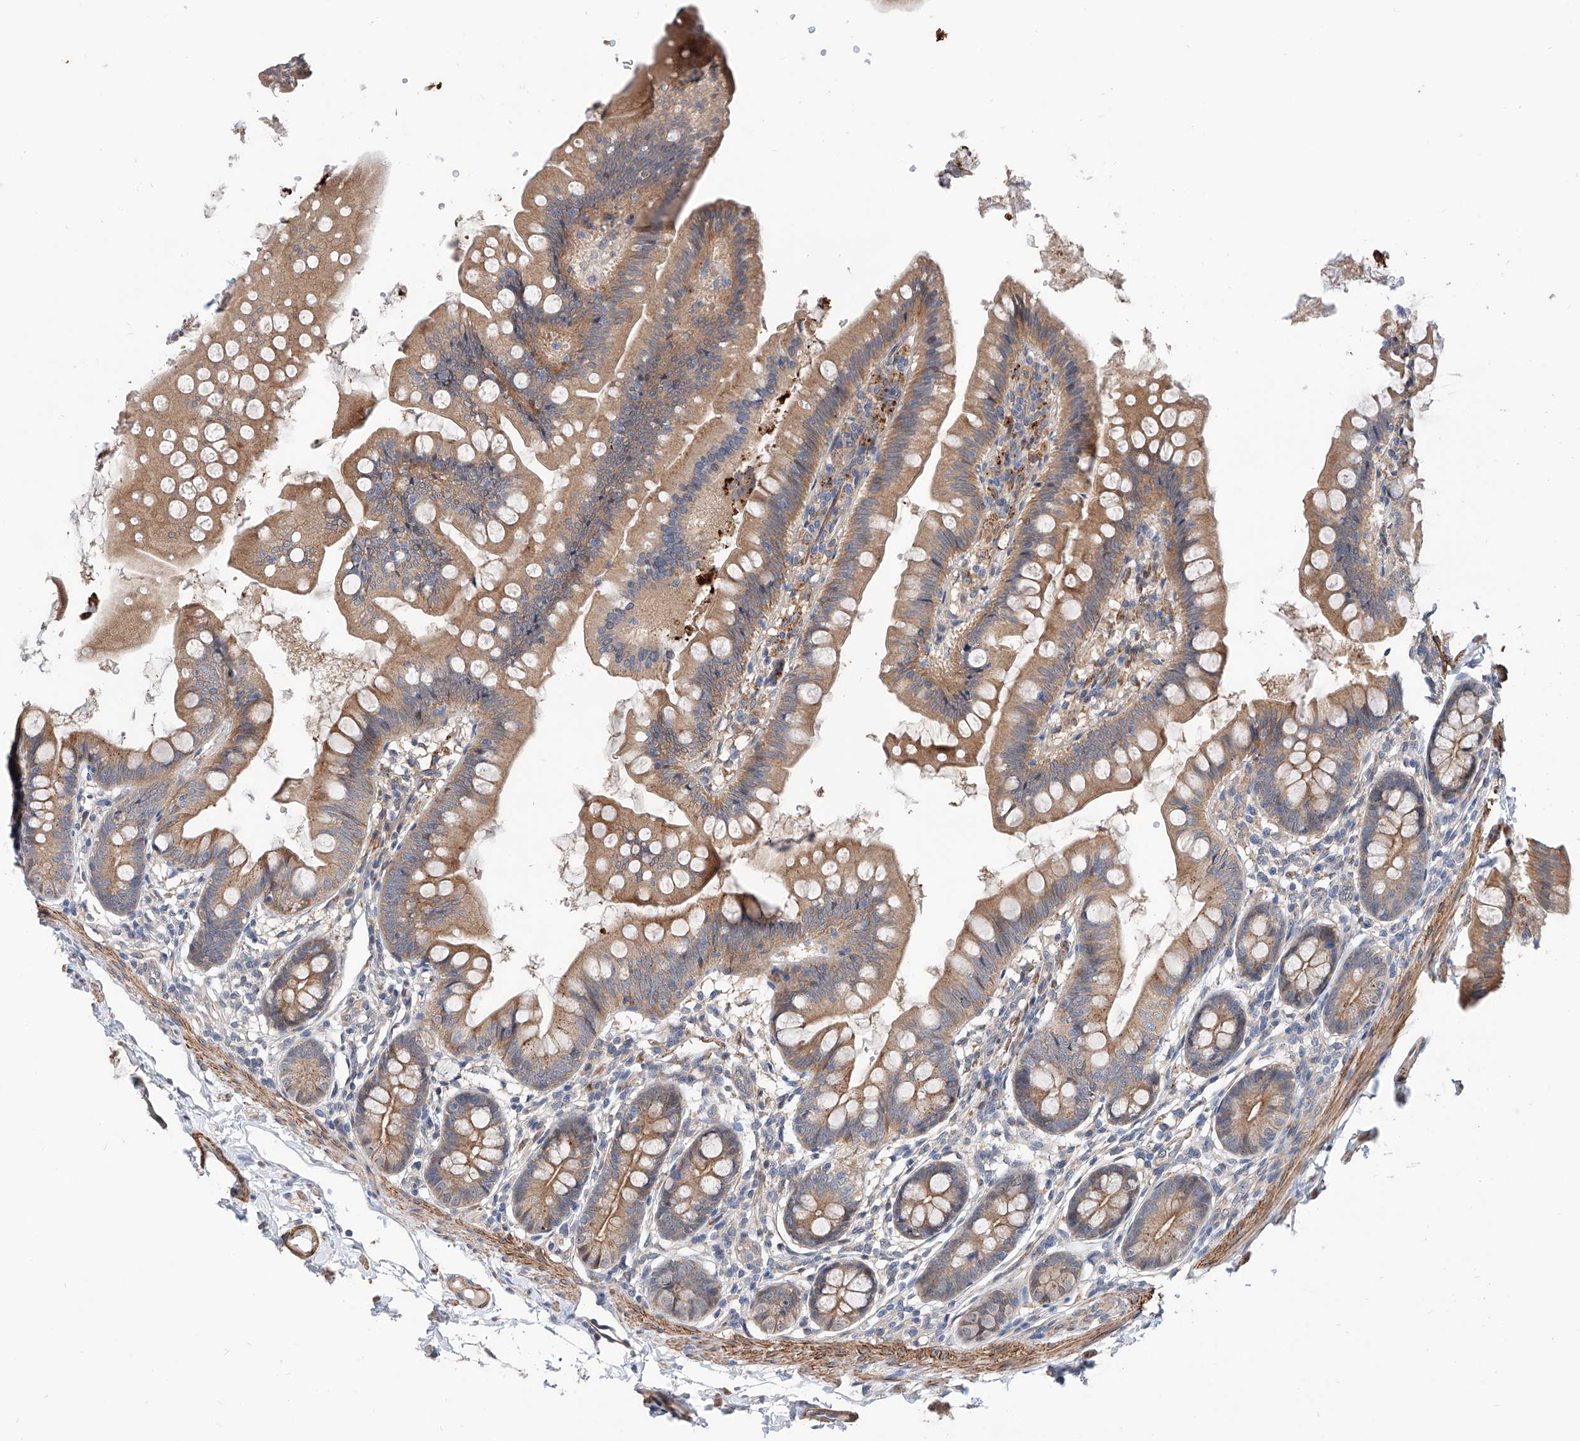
{"staining": {"intensity": "moderate", "quantity": ">75%", "location": "cytoplasmic/membranous"}, "tissue": "small intestine", "cell_type": "Glandular cells", "image_type": "normal", "snomed": [{"axis": "morphology", "description": "Normal tissue, NOS"}, {"axis": "topography", "description": "Small intestine"}], "caption": "This is a micrograph of immunohistochemistry staining of unremarkable small intestine, which shows moderate positivity in the cytoplasmic/membranous of glandular cells.", "gene": "MAGEE2", "patient": {"sex": "male", "age": 7}}